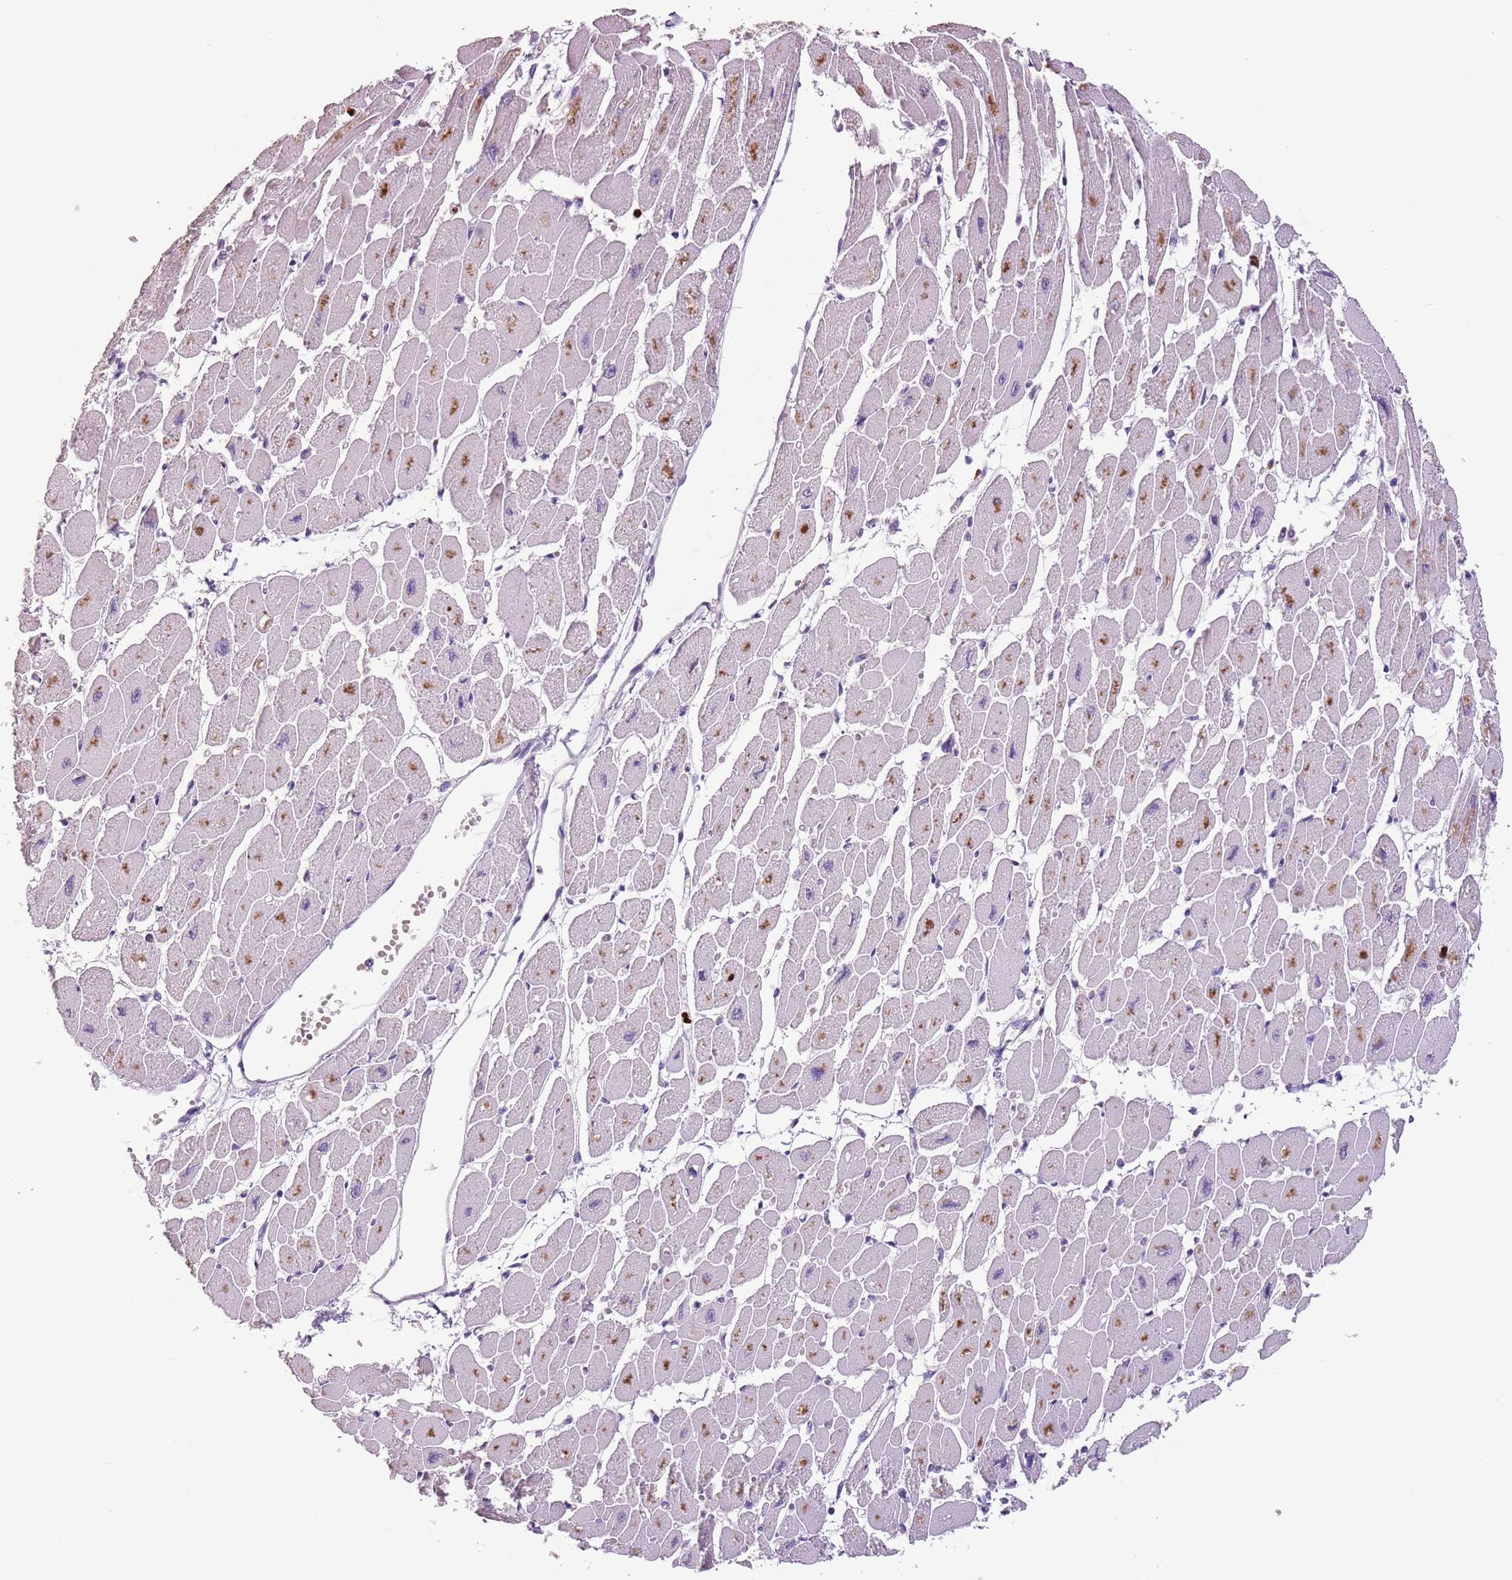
{"staining": {"intensity": "negative", "quantity": "none", "location": "none"}, "tissue": "heart muscle", "cell_type": "Cardiomyocytes", "image_type": "normal", "snomed": [{"axis": "morphology", "description": "Normal tissue, NOS"}, {"axis": "topography", "description": "Heart"}], "caption": "Micrograph shows no protein expression in cardiomyocytes of normal heart muscle. (DAB immunohistochemistry (IHC) with hematoxylin counter stain).", "gene": "CELF6", "patient": {"sex": "female", "age": 54}}